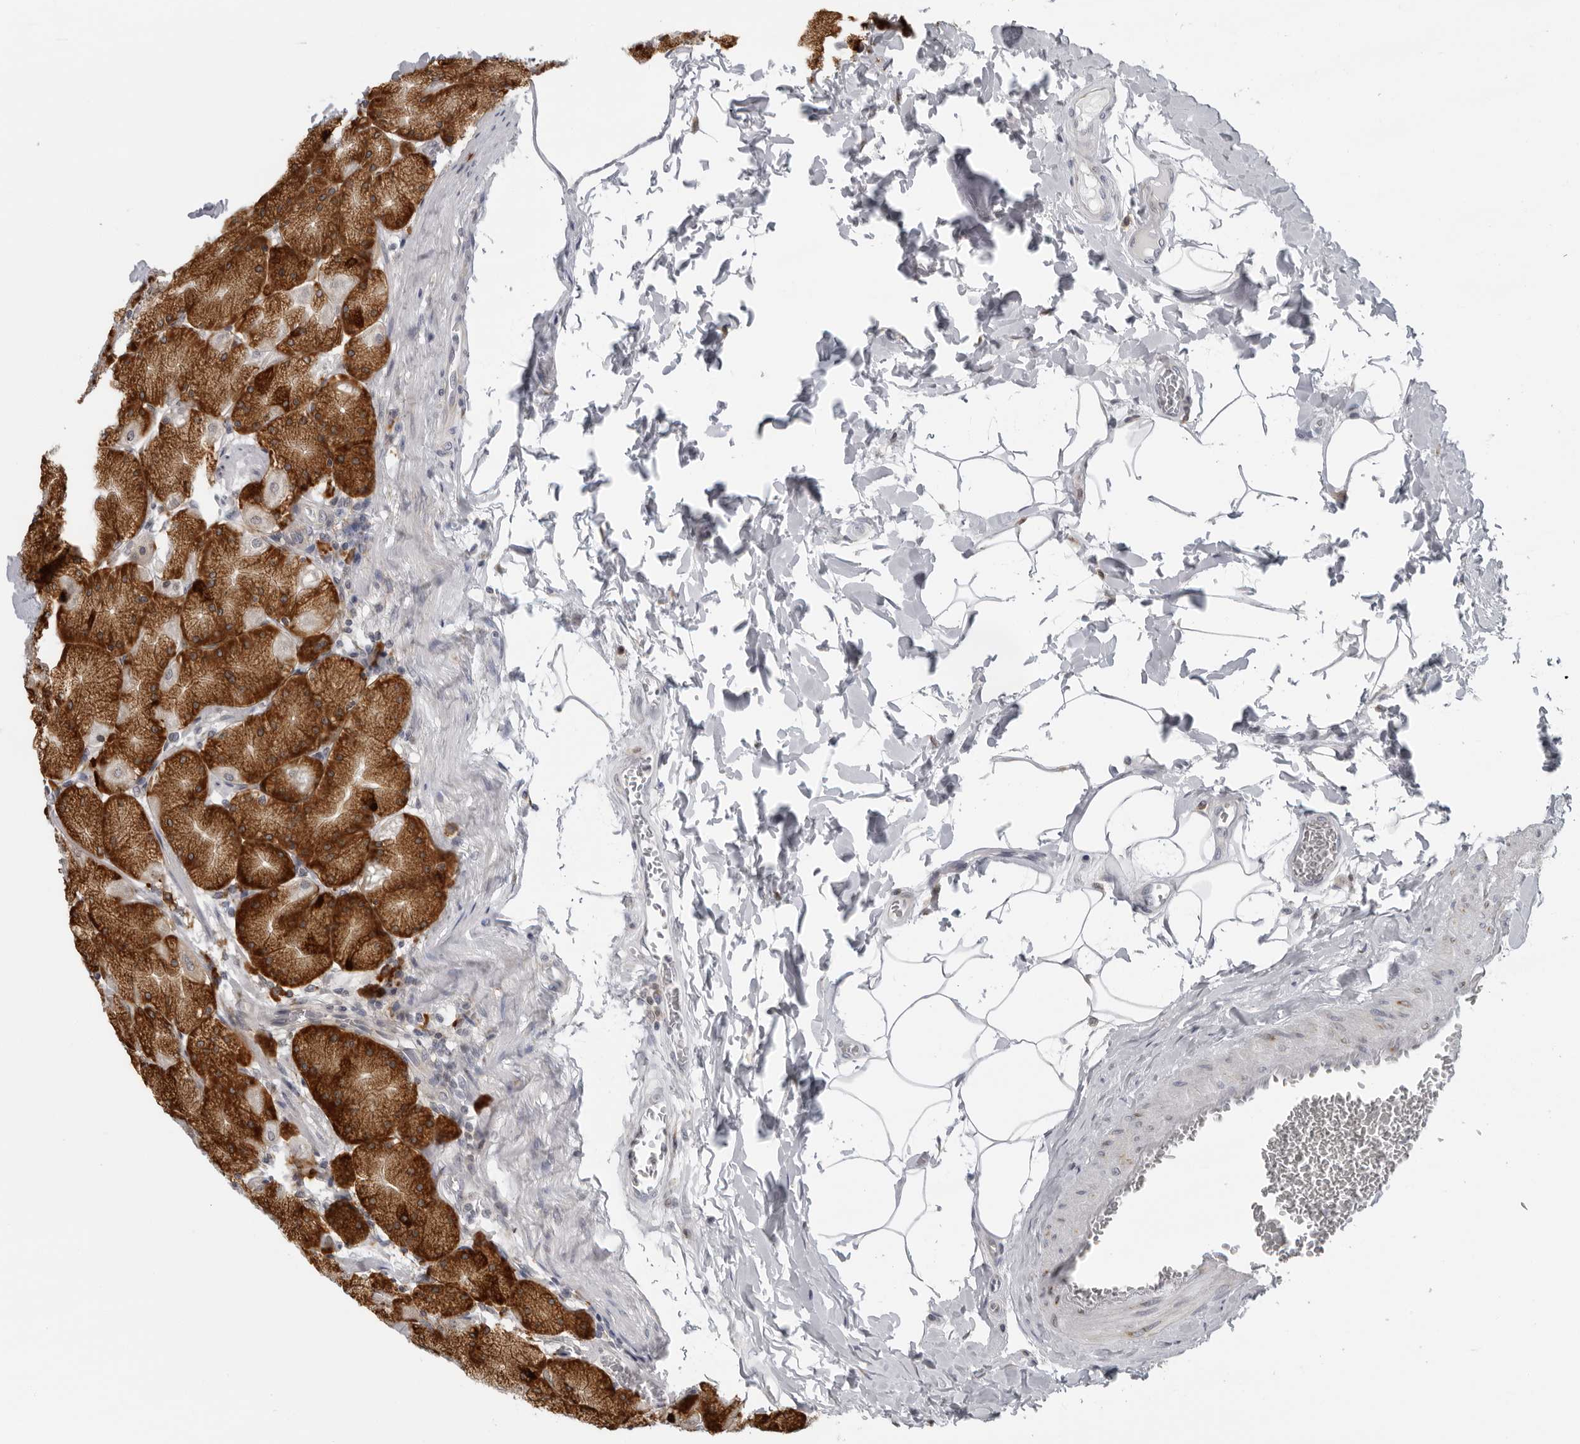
{"staining": {"intensity": "strong", "quantity": "25%-75%", "location": "cytoplasmic/membranous"}, "tissue": "stomach", "cell_type": "Glandular cells", "image_type": "normal", "snomed": [{"axis": "morphology", "description": "Normal tissue, NOS"}, {"axis": "topography", "description": "Stomach, upper"}], "caption": "Immunohistochemical staining of benign stomach demonstrates high levels of strong cytoplasmic/membranous positivity in approximately 25%-75% of glandular cells.", "gene": "ALPK2", "patient": {"sex": "female", "age": 56}}